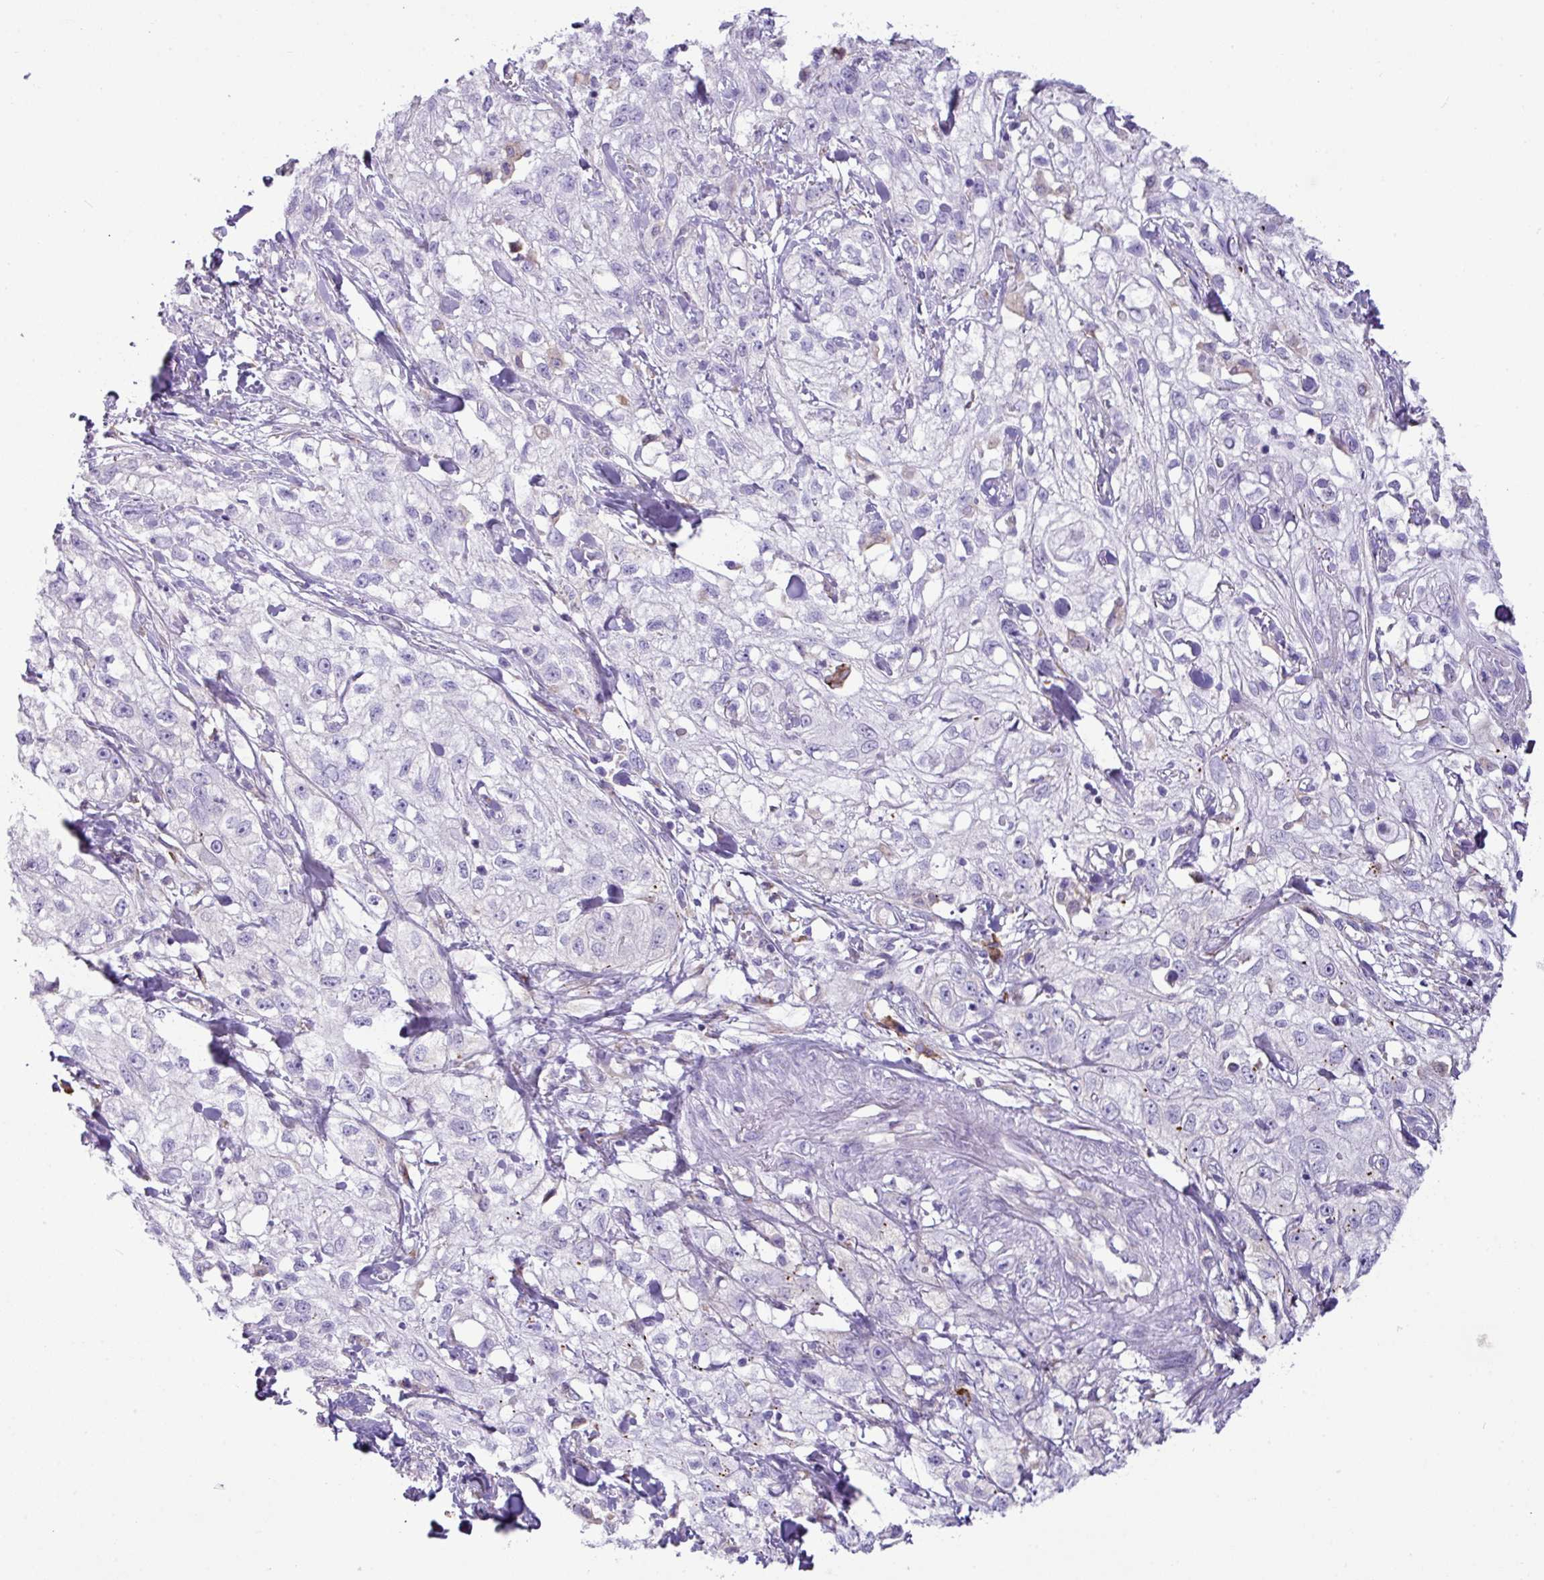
{"staining": {"intensity": "negative", "quantity": "none", "location": "none"}, "tissue": "skin cancer", "cell_type": "Tumor cells", "image_type": "cancer", "snomed": [{"axis": "morphology", "description": "Squamous cell carcinoma, NOS"}, {"axis": "topography", "description": "Skin"}, {"axis": "topography", "description": "Vulva"}], "caption": "Tumor cells show no significant staining in skin cancer. (Stains: DAB immunohistochemistry with hematoxylin counter stain, Microscopy: brightfield microscopy at high magnification).", "gene": "RGS21", "patient": {"sex": "female", "age": 86}}